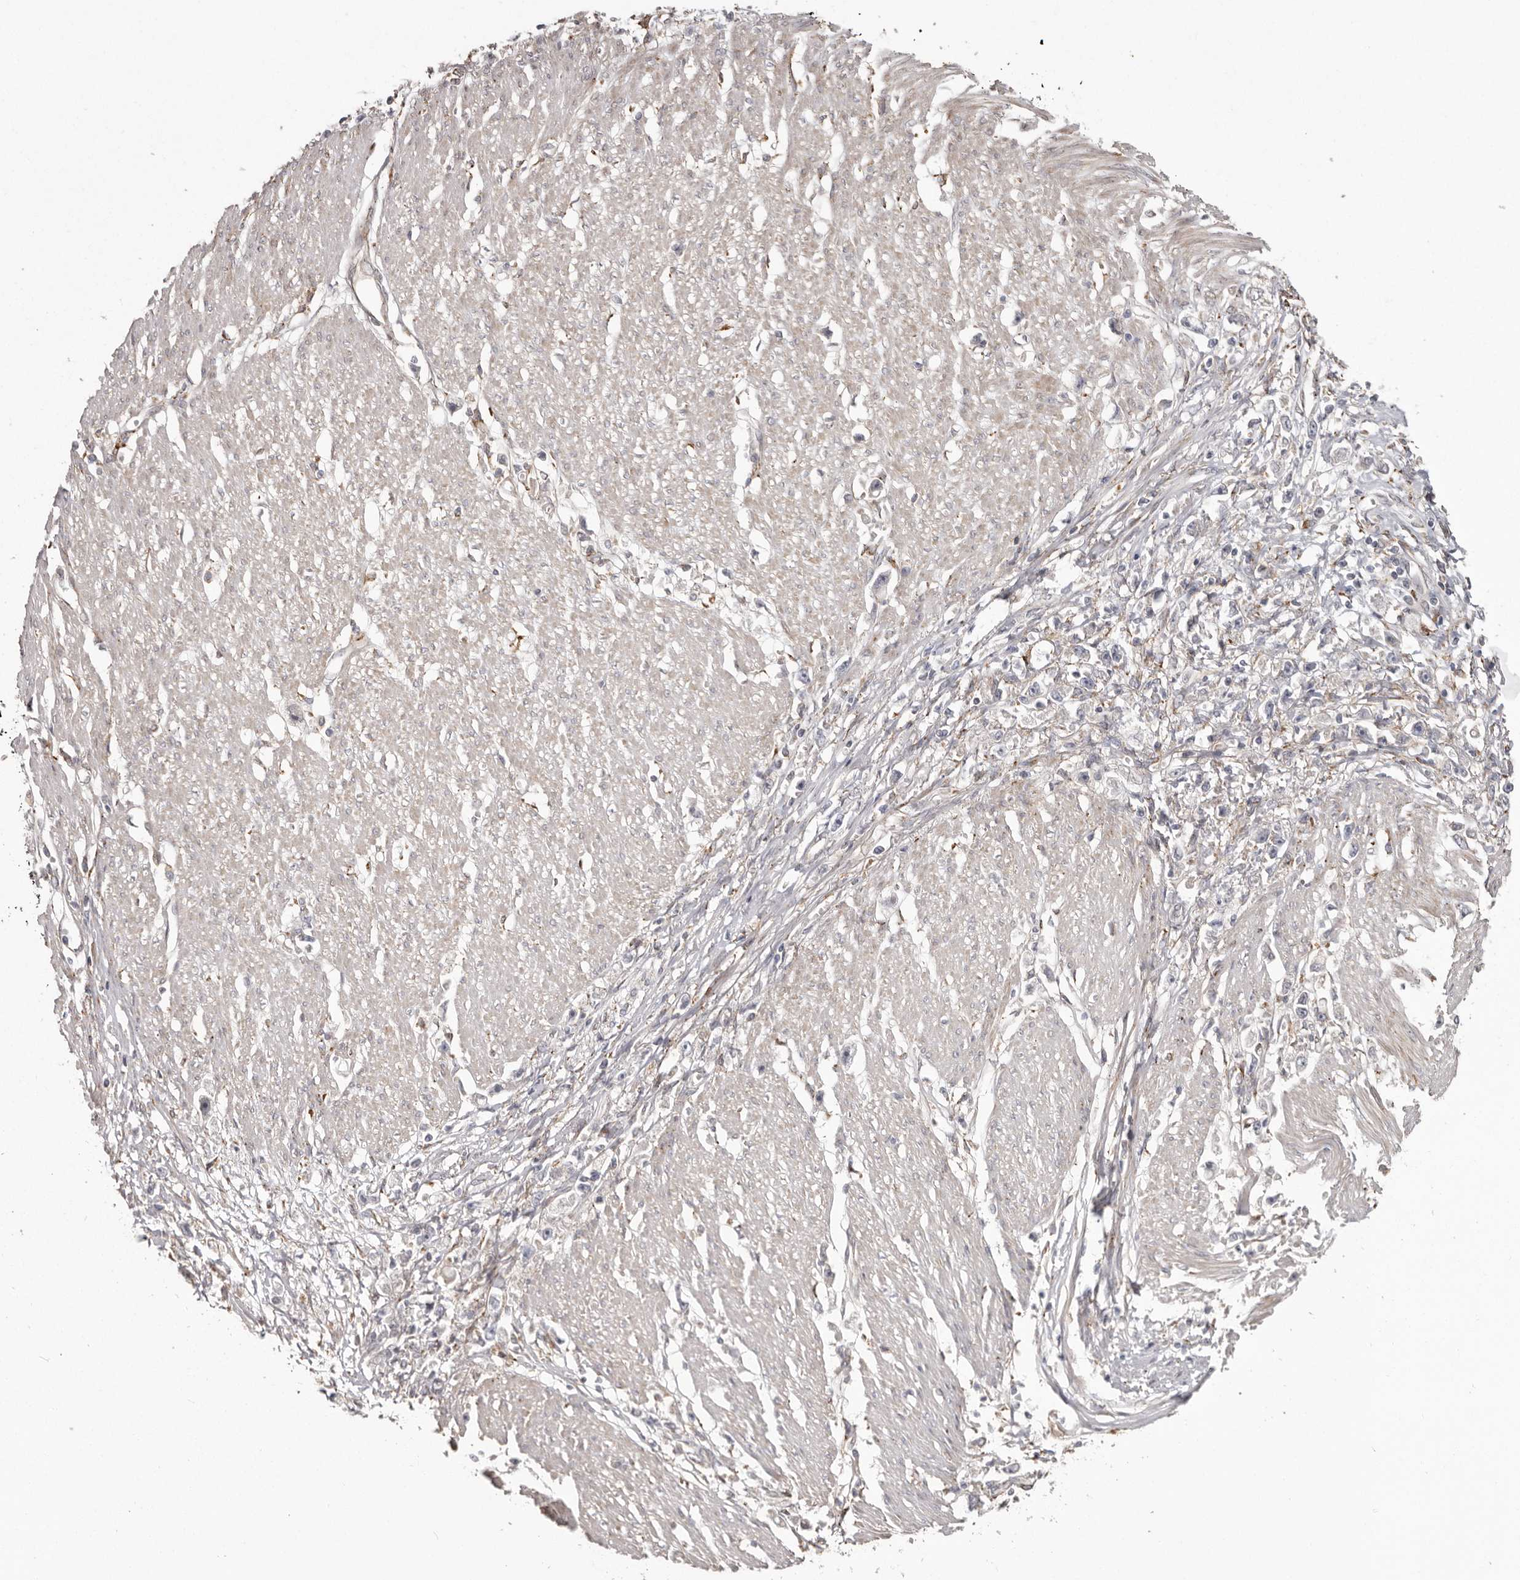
{"staining": {"intensity": "negative", "quantity": "none", "location": "none"}, "tissue": "stomach cancer", "cell_type": "Tumor cells", "image_type": "cancer", "snomed": [{"axis": "morphology", "description": "Adenocarcinoma, NOS"}, {"axis": "topography", "description": "Stomach"}], "caption": "Histopathology image shows no significant protein expression in tumor cells of adenocarcinoma (stomach).", "gene": "NUP43", "patient": {"sex": "female", "age": 59}}